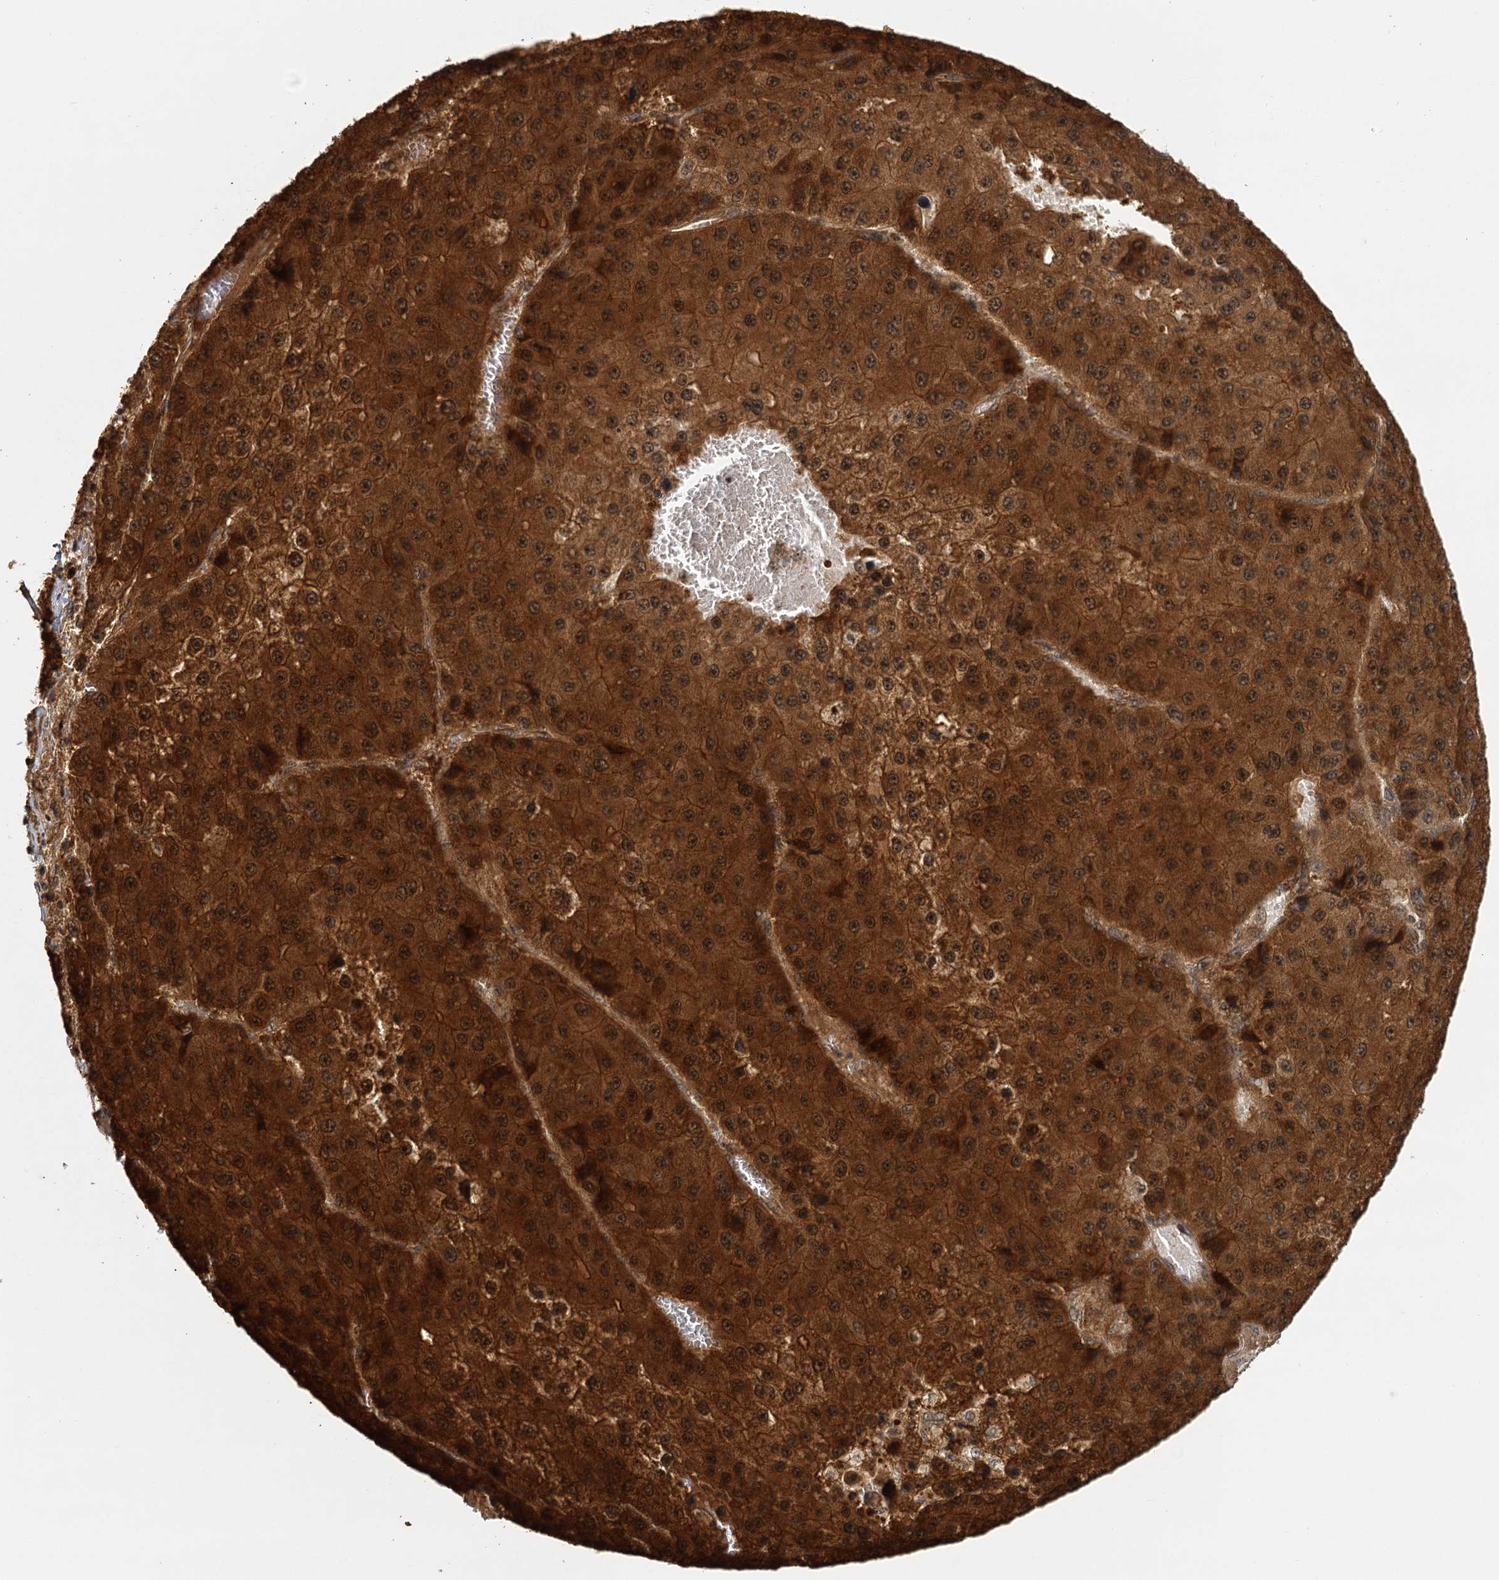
{"staining": {"intensity": "strong", "quantity": ">75%", "location": "cytoplasmic/membranous,nuclear"}, "tissue": "liver cancer", "cell_type": "Tumor cells", "image_type": "cancer", "snomed": [{"axis": "morphology", "description": "Carcinoma, Hepatocellular, NOS"}, {"axis": "topography", "description": "Liver"}], "caption": "Immunohistochemical staining of human hepatocellular carcinoma (liver) reveals high levels of strong cytoplasmic/membranous and nuclear protein staining in approximately >75% of tumor cells. (DAB (3,3'-diaminobenzidine) = brown stain, brightfield microscopy at high magnification).", "gene": "ZNF549", "patient": {"sex": "female", "age": 73}}